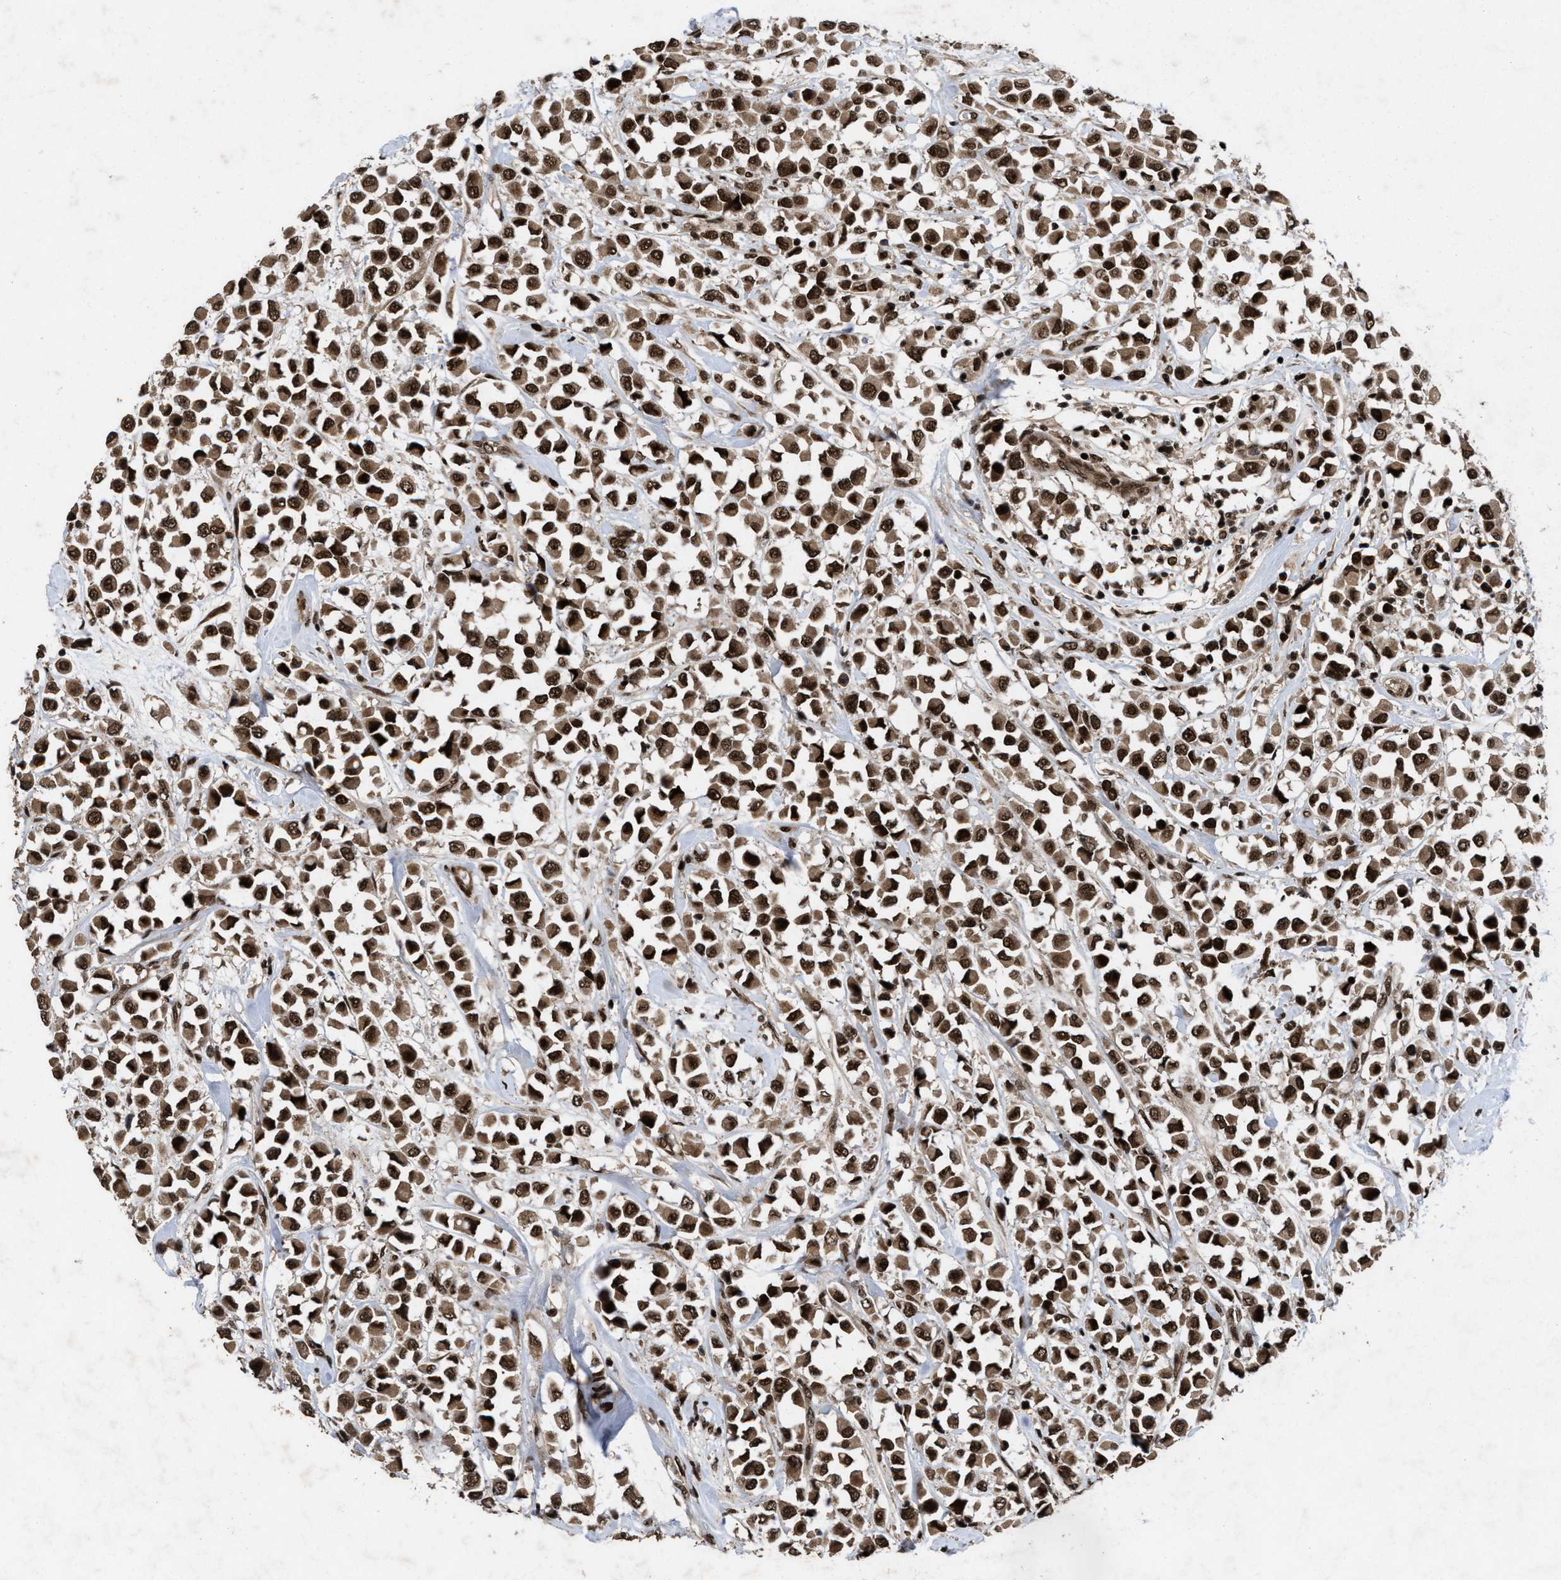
{"staining": {"intensity": "strong", "quantity": ">75%", "location": "cytoplasmic/membranous,nuclear"}, "tissue": "breast cancer", "cell_type": "Tumor cells", "image_type": "cancer", "snomed": [{"axis": "morphology", "description": "Duct carcinoma"}, {"axis": "topography", "description": "Breast"}], "caption": "Approximately >75% of tumor cells in human infiltrating ductal carcinoma (breast) demonstrate strong cytoplasmic/membranous and nuclear protein positivity as visualized by brown immunohistochemical staining.", "gene": "WIZ", "patient": {"sex": "female", "age": 61}}